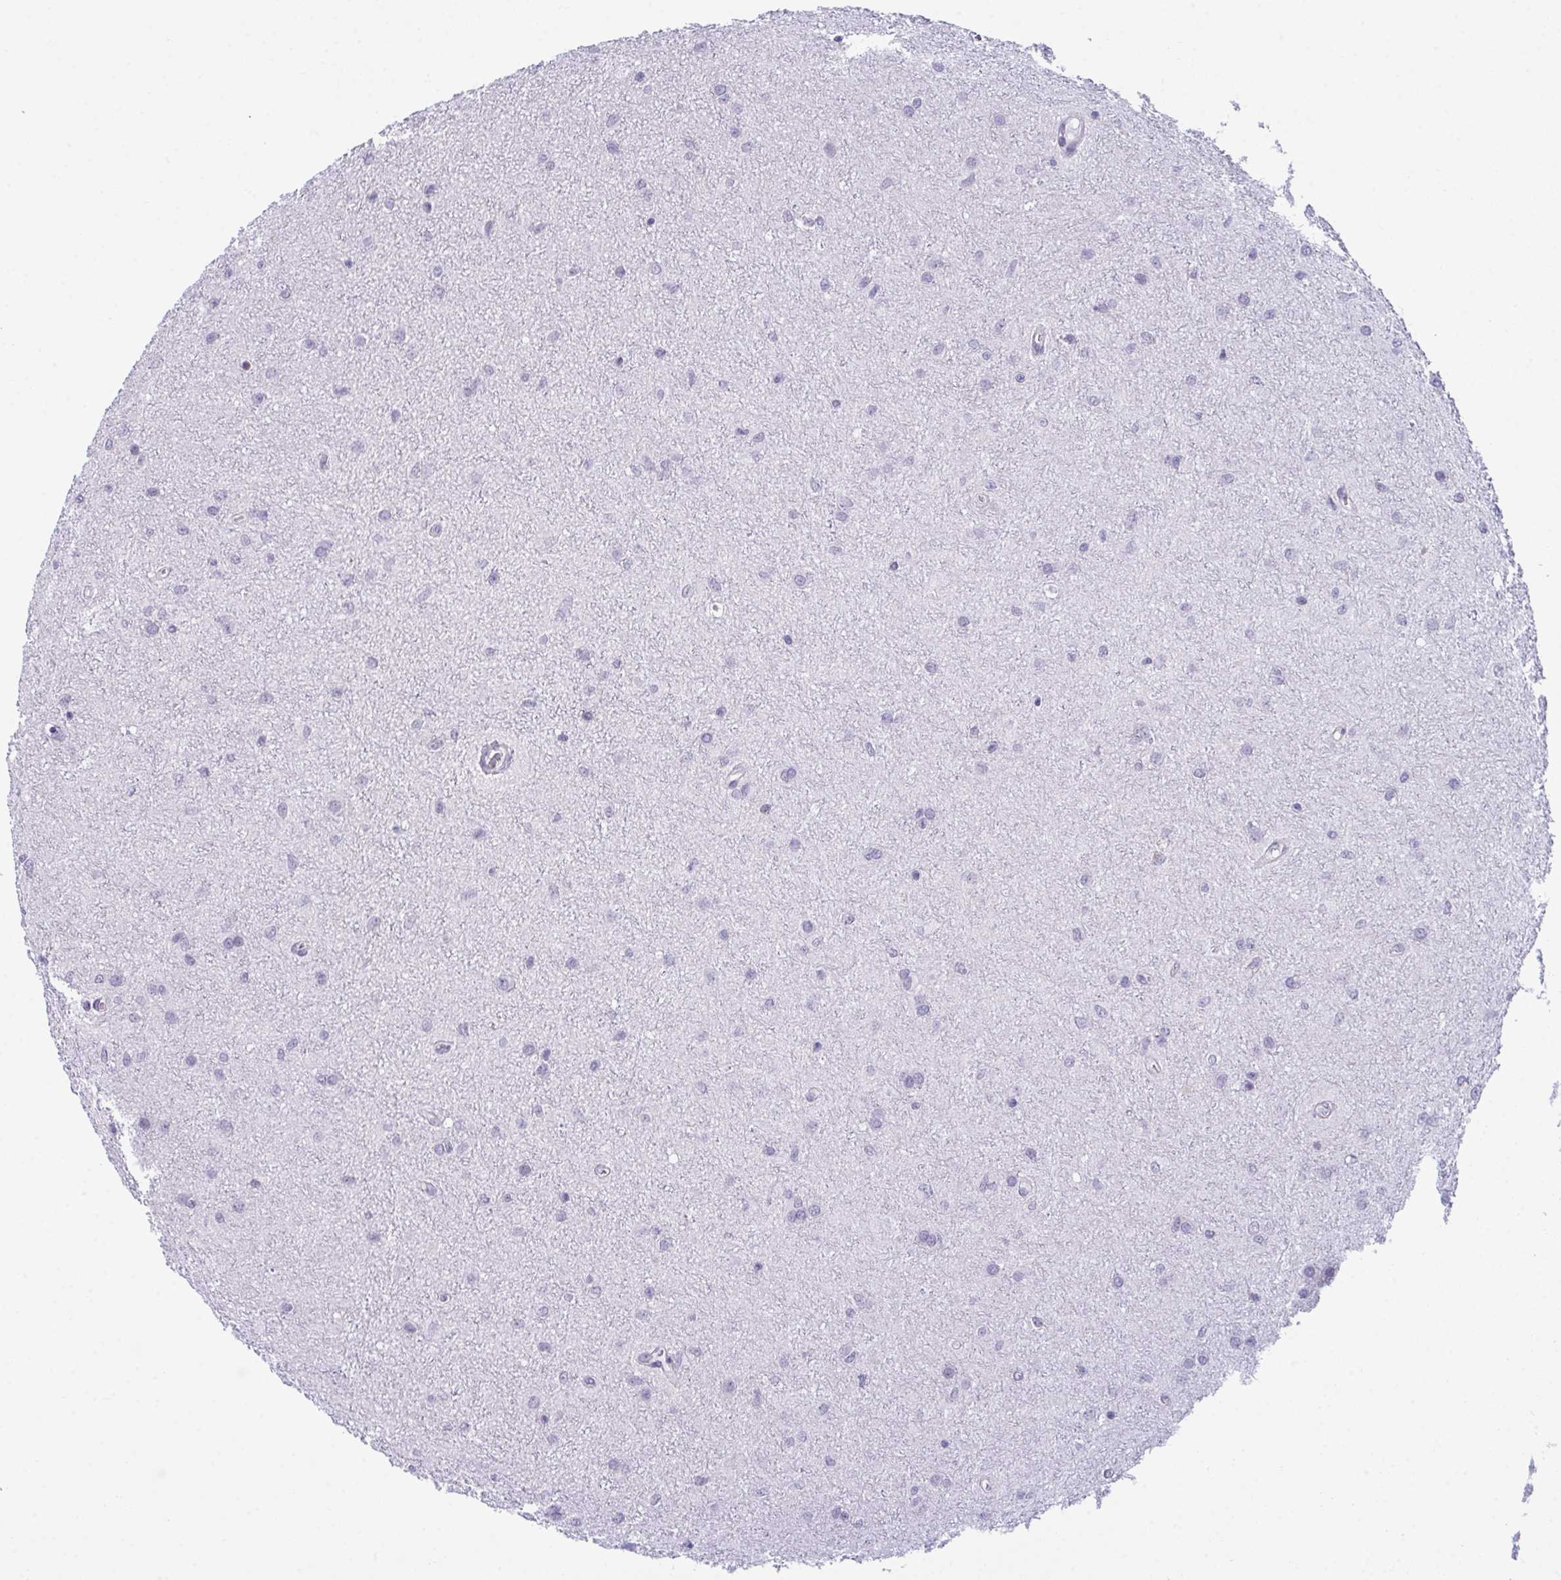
{"staining": {"intensity": "negative", "quantity": "none", "location": "none"}, "tissue": "glioma", "cell_type": "Tumor cells", "image_type": "cancer", "snomed": [{"axis": "morphology", "description": "Glioma, malignant, Low grade"}, {"axis": "topography", "description": "Cerebellum"}], "caption": "The image demonstrates no significant positivity in tumor cells of malignant low-grade glioma.", "gene": "ATP6V0D2", "patient": {"sex": "female", "age": 5}}